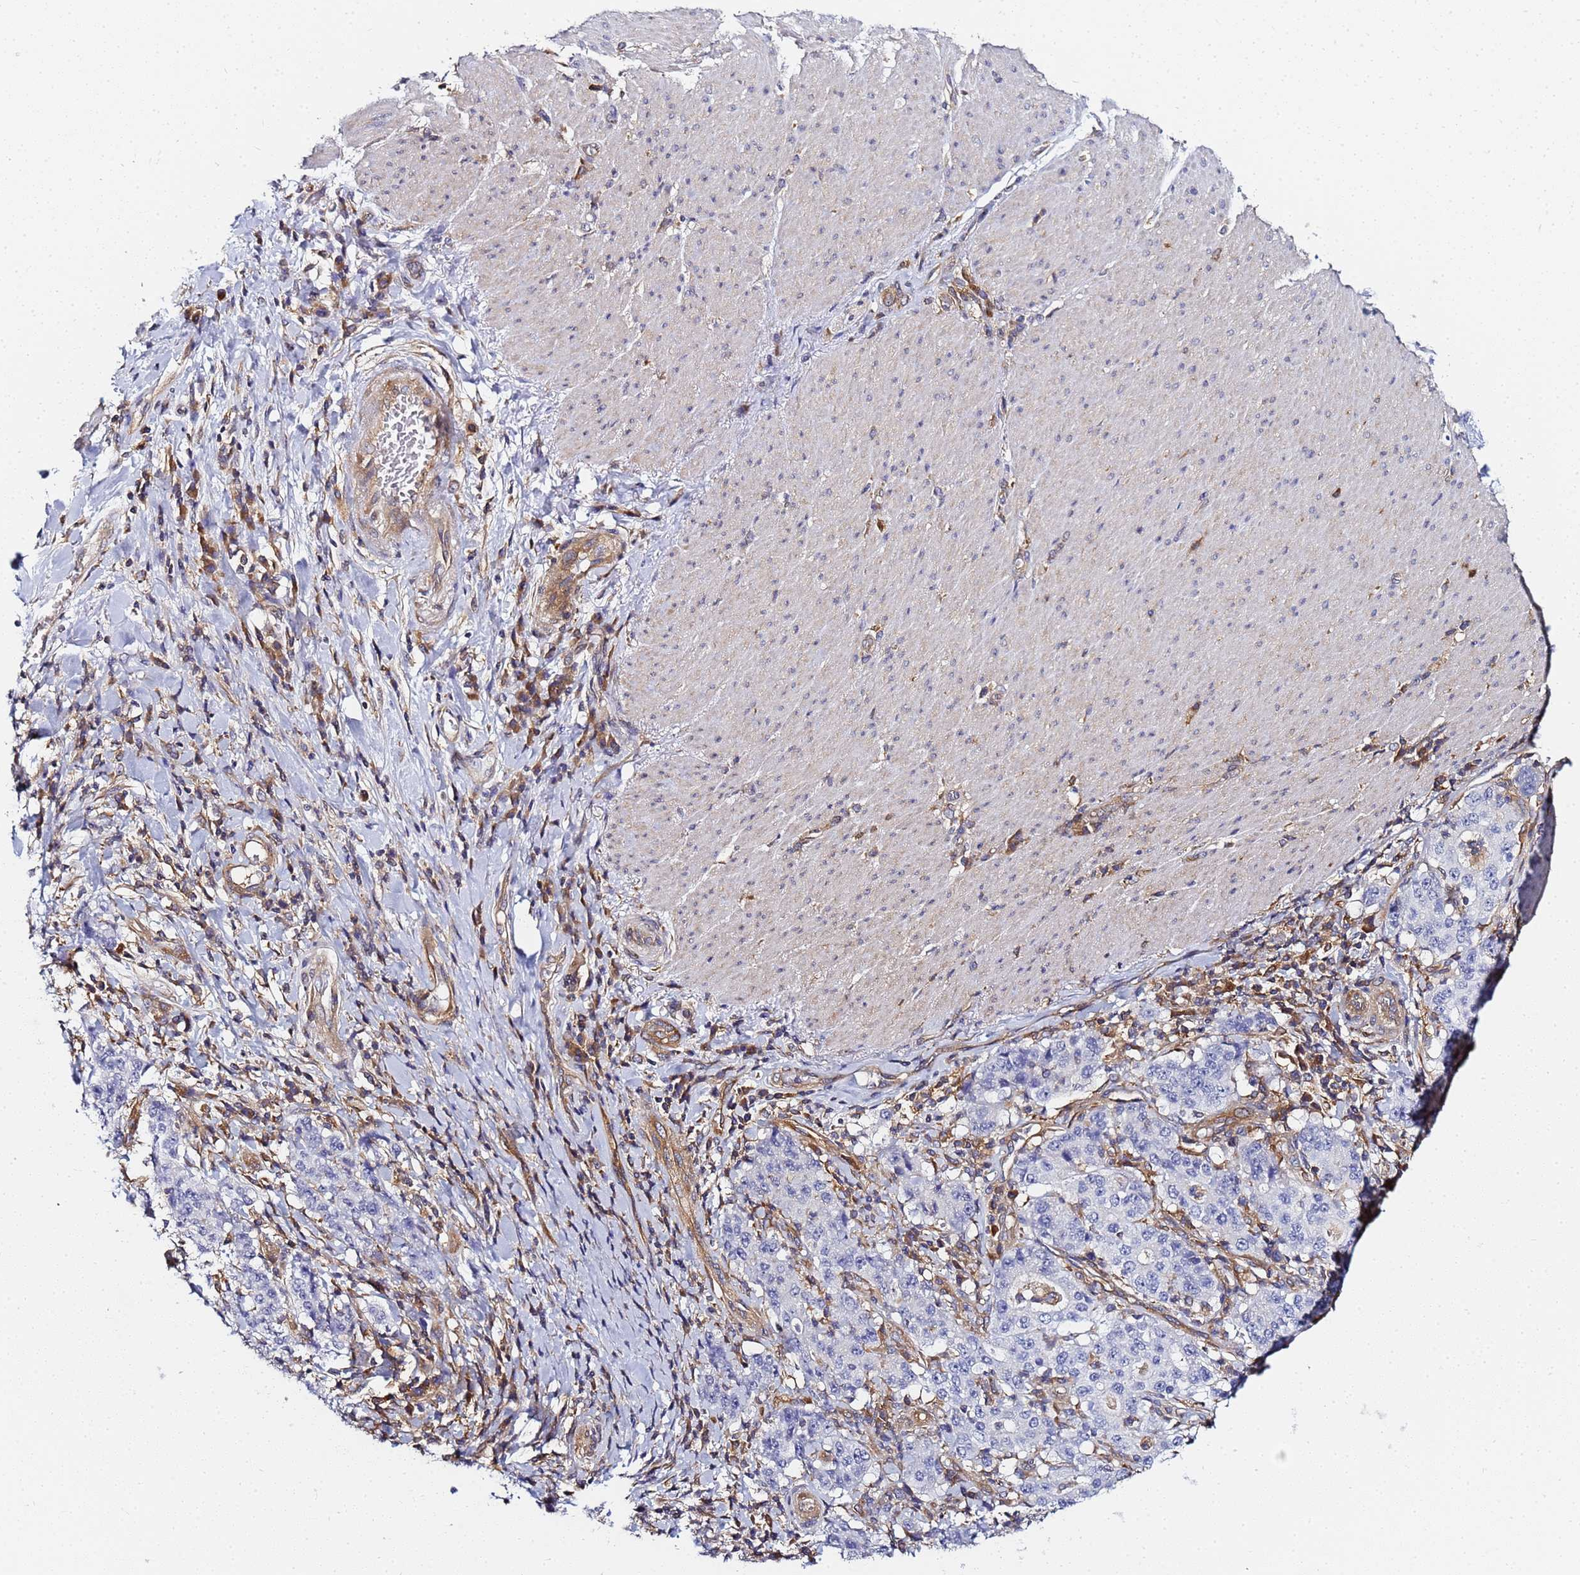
{"staining": {"intensity": "negative", "quantity": "none", "location": "none"}, "tissue": "stomach cancer", "cell_type": "Tumor cells", "image_type": "cancer", "snomed": [{"axis": "morphology", "description": "Normal tissue, NOS"}, {"axis": "morphology", "description": "Adenocarcinoma, NOS"}, {"axis": "topography", "description": "Stomach, upper"}, {"axis": "topography", "description": "Stomach"}], "caption": "This is an IHC micrograph of human adenocarcinoma (stomach). There is no expression in tumor cells.", "gene": "CHM", "patient": {"sex": "male", "age": 59}}